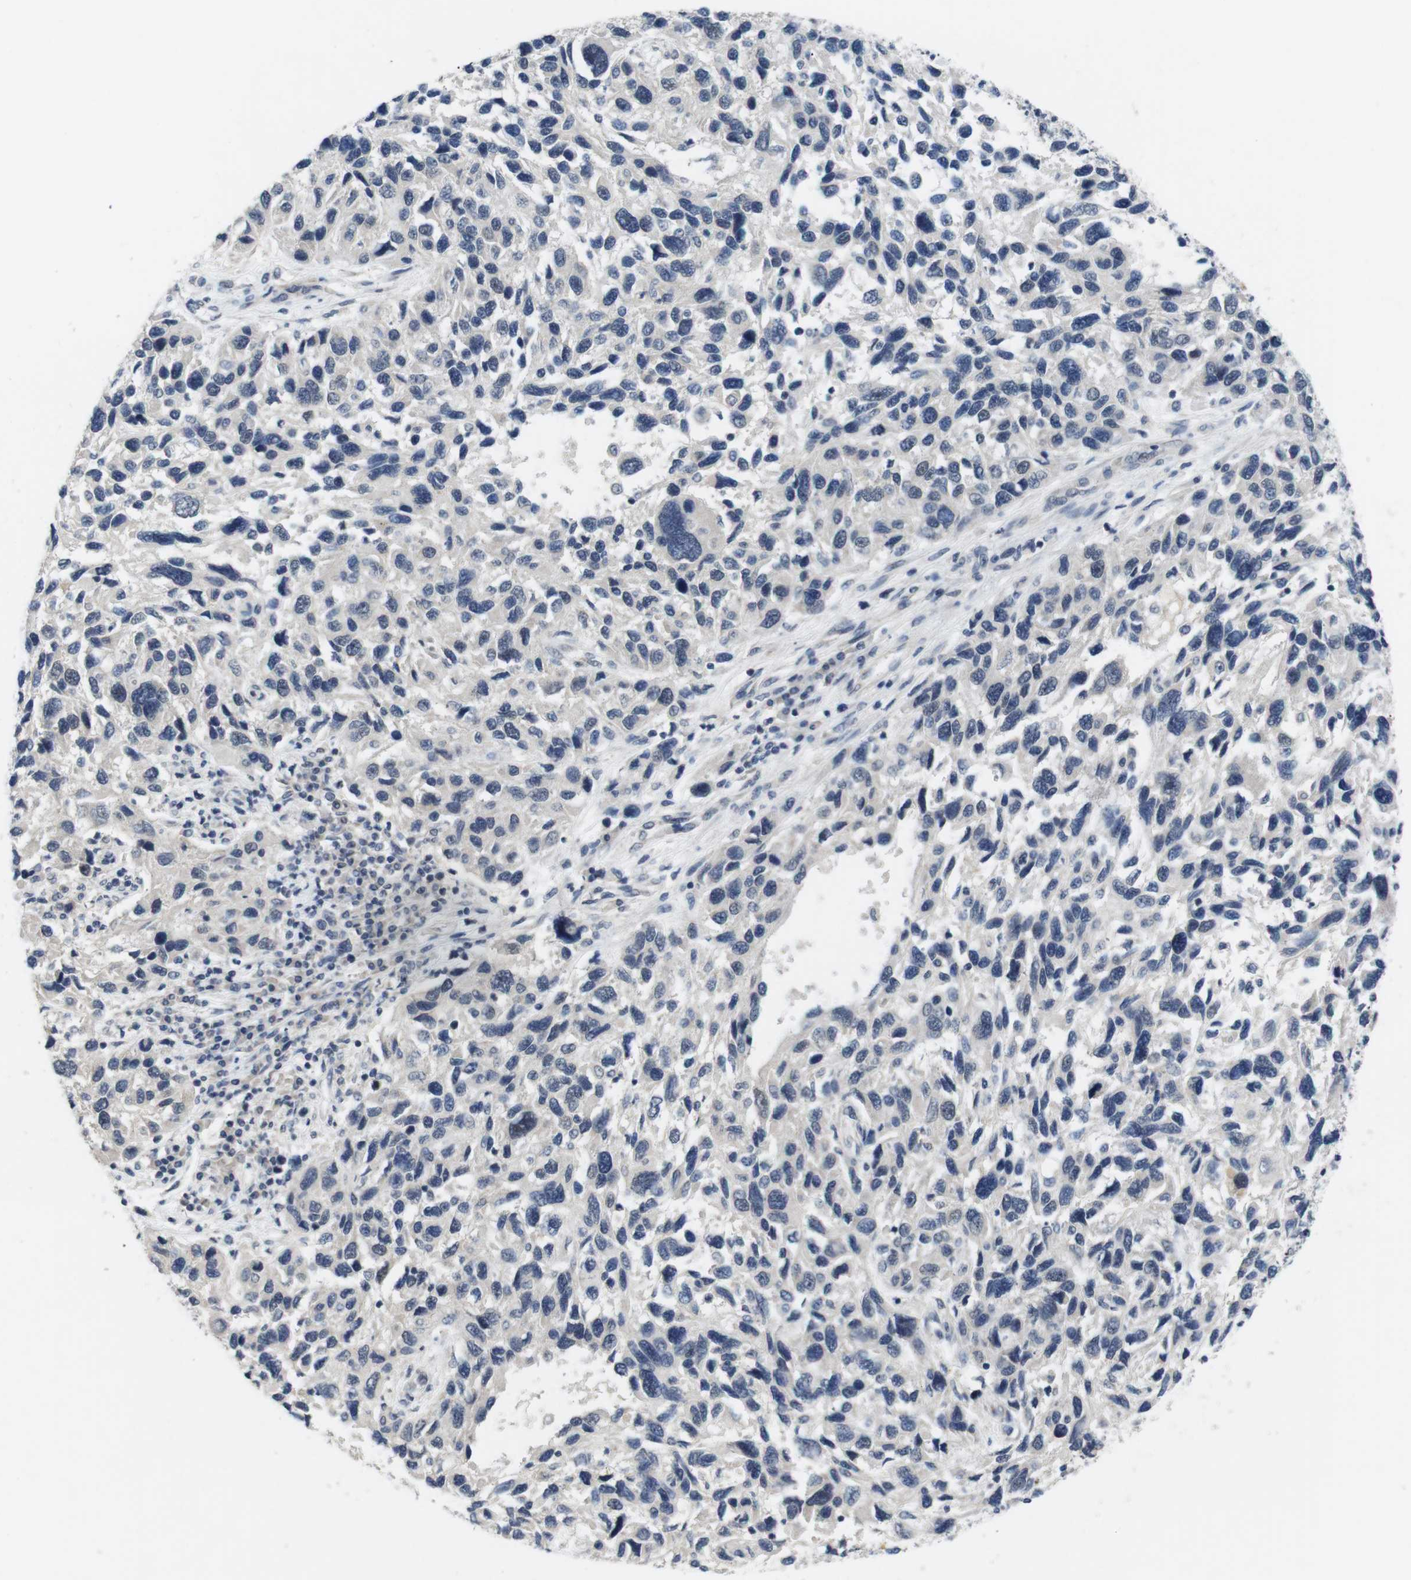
{"staining": {"intensity": "negative", "quantity": "none", "location": "none"}, "tissue": "melanoma", "cell_type": "Tumor cells", "image_type": "cancer", "snomed": [{"axis": "morphology", "description": "Malignant melanoma, NOS"}, {"axis": "topography", "description": "Skin"}], "caption": "Tumor cells are negative for brown protein staining in malignant melanoma. (Stains: DAB immunohistochemistry (IHC) with hematoxylin counter stain, Microscopy: brightfield microscopy at high magnification).", "gene": "SKP2", "patient": {"sex": "male", "age": 53}}